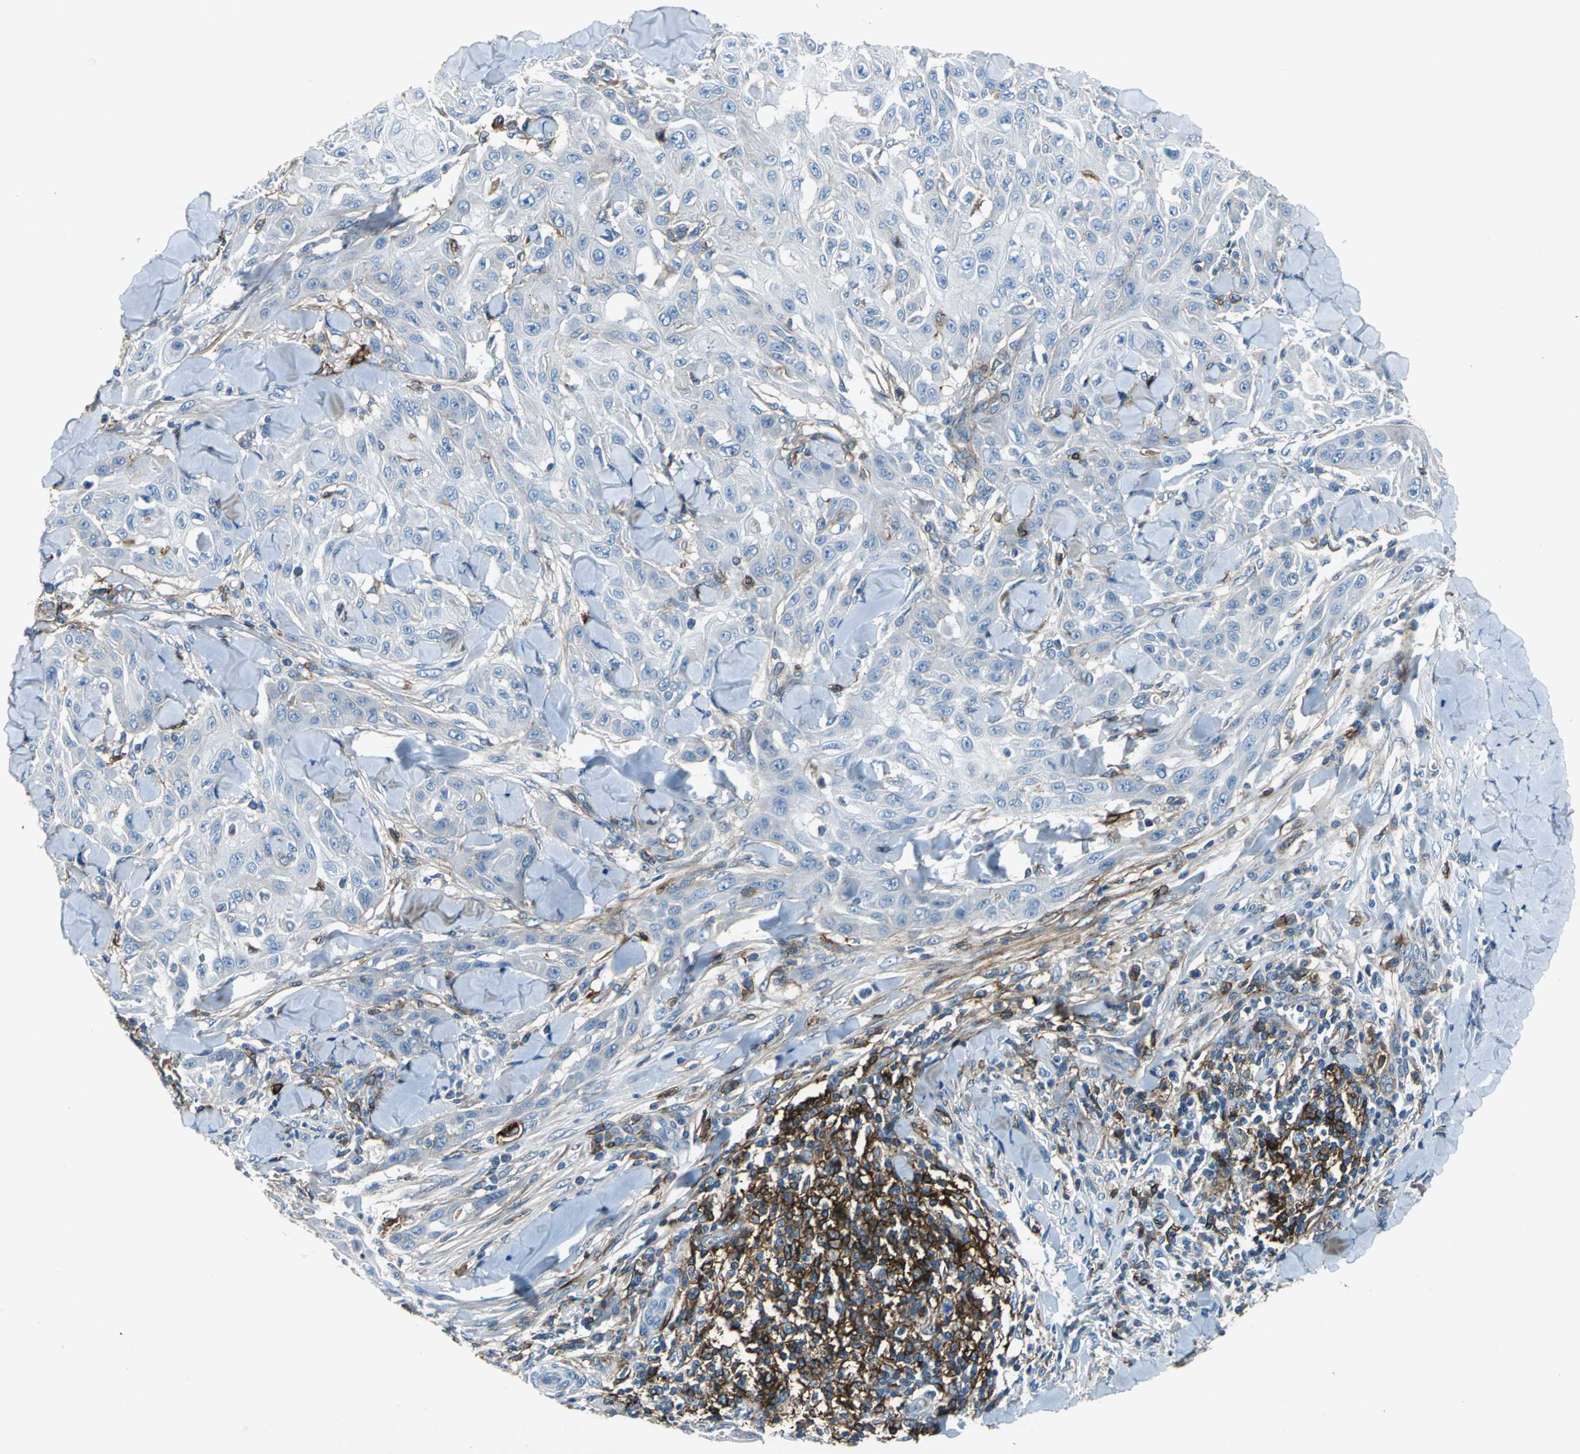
{"staining": {"intensity": "negative", "quantity": "none", "location": "none"}, "tissue": "skin cancer", "cell_type": "Tumor cells", "image_type": "cancer", "snomed": [{"axis": "morphology", "description": "Squamous cell carcinoma, NOS"}, {"axis": "topography", "description": "Skin"}], "caption": "Human squamous cell carcinoma (skin) stained for a protein using immunohistochemistry (IHC) reveals no positivity in tumor cells.", "gene": "RPS13", "patient": {"sex": "male", "age": 24}}